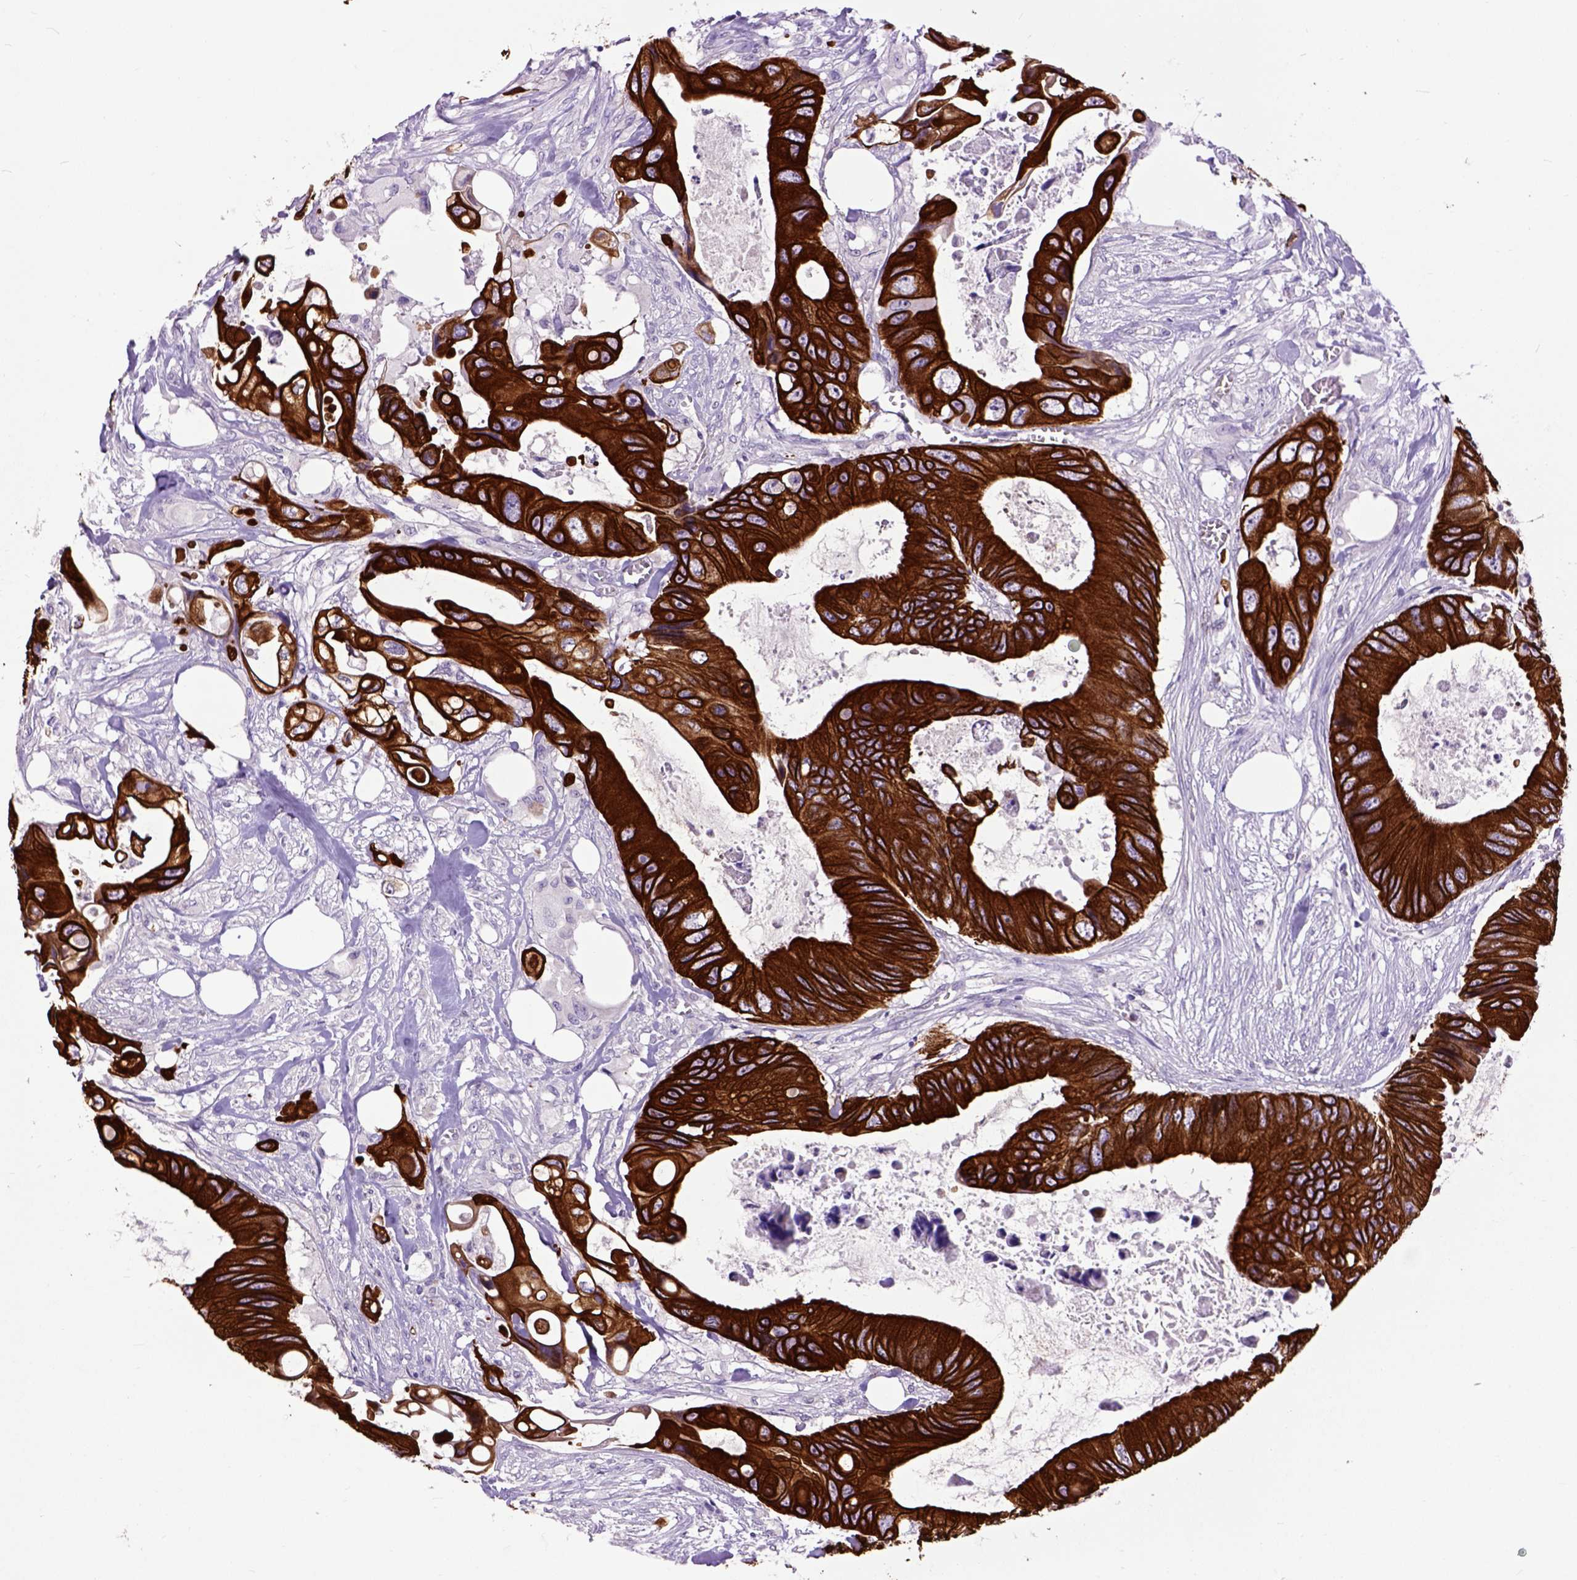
{"staining": {"intensity": "strong", "quantity": ">75%", "location": "cytoplasmic/membranous"}, "tissue": "colorectal cancer", "cell_type": "Tumor cells", "image_type": "cancer", "snomed": [{"axis": "morphology", "description": "Adenocarcinoma, NOS"}, {"axis": "topography", "description": "Rectum"}], "caption": "Immunohistochemistry (IHC) micrograph of human colorectal adenocarcinoma stained for a protein (brown), which shows high levels of strong cytoplasmic/membranous expression in about >75% of tumor cells.", "gene": "RAB25", "patient": {"sex": "male", "age": 63}}